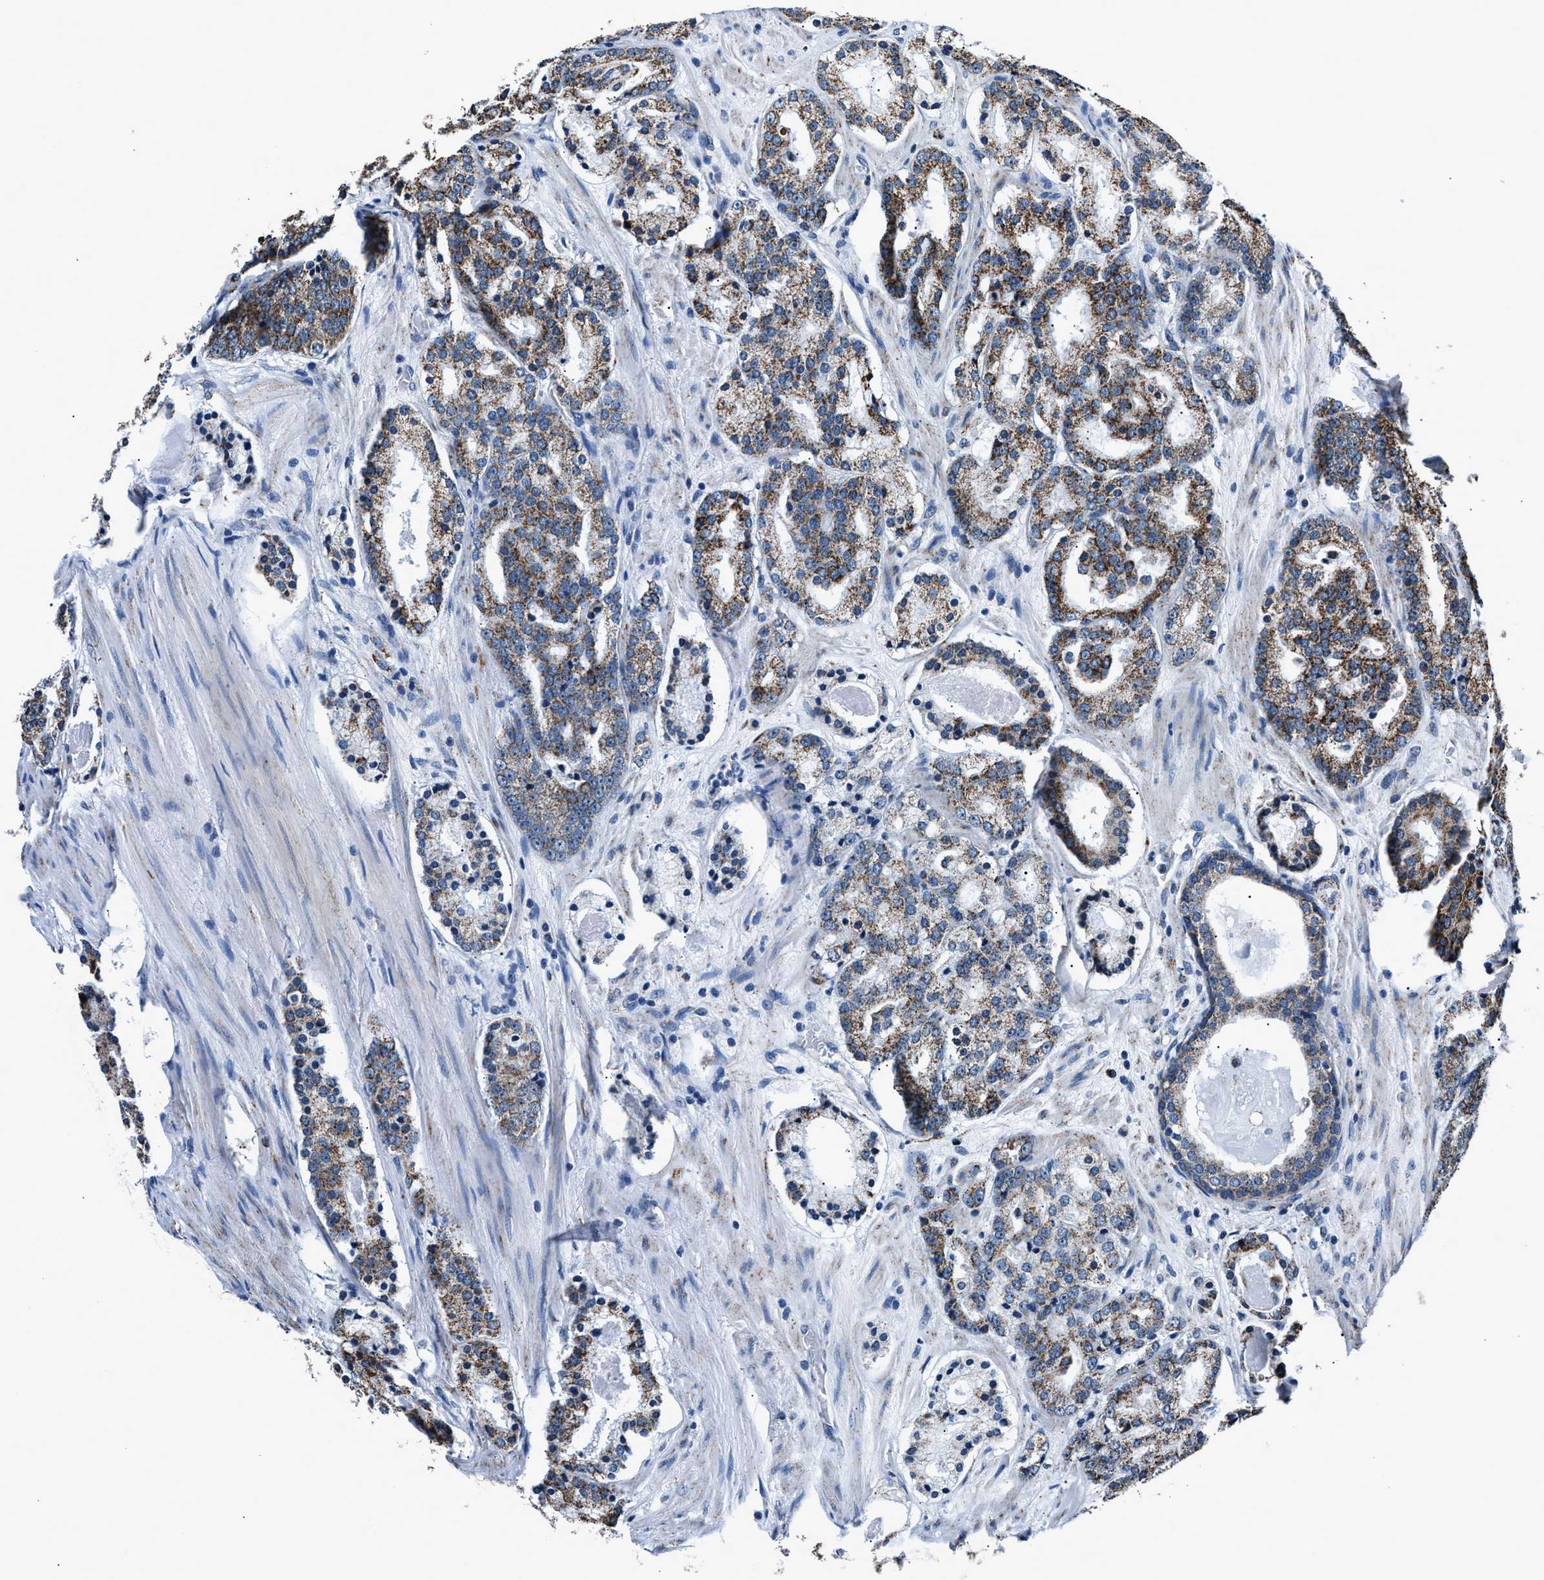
{"staining": {"intensity": "moderate", "quantity": ">75%", "location": "cytoplasmic/membranous"}, "tissue": "prostate cancer", "cell_type": "Tumor cells", "image_type": "cancer", "snomed": [{"axis": "morphology", "description": "Adenocarcinoma, Low grade"}, {"axis": "topography", "description": "Prostate"}], "caption": "Protein staining of prostate cancer tissue exhibits moderate cytoplasmic/membranous positivity in about >75% of tumor cells.", "gene": "HIBADH", "patient": {"sex": "male", "age": 69}}